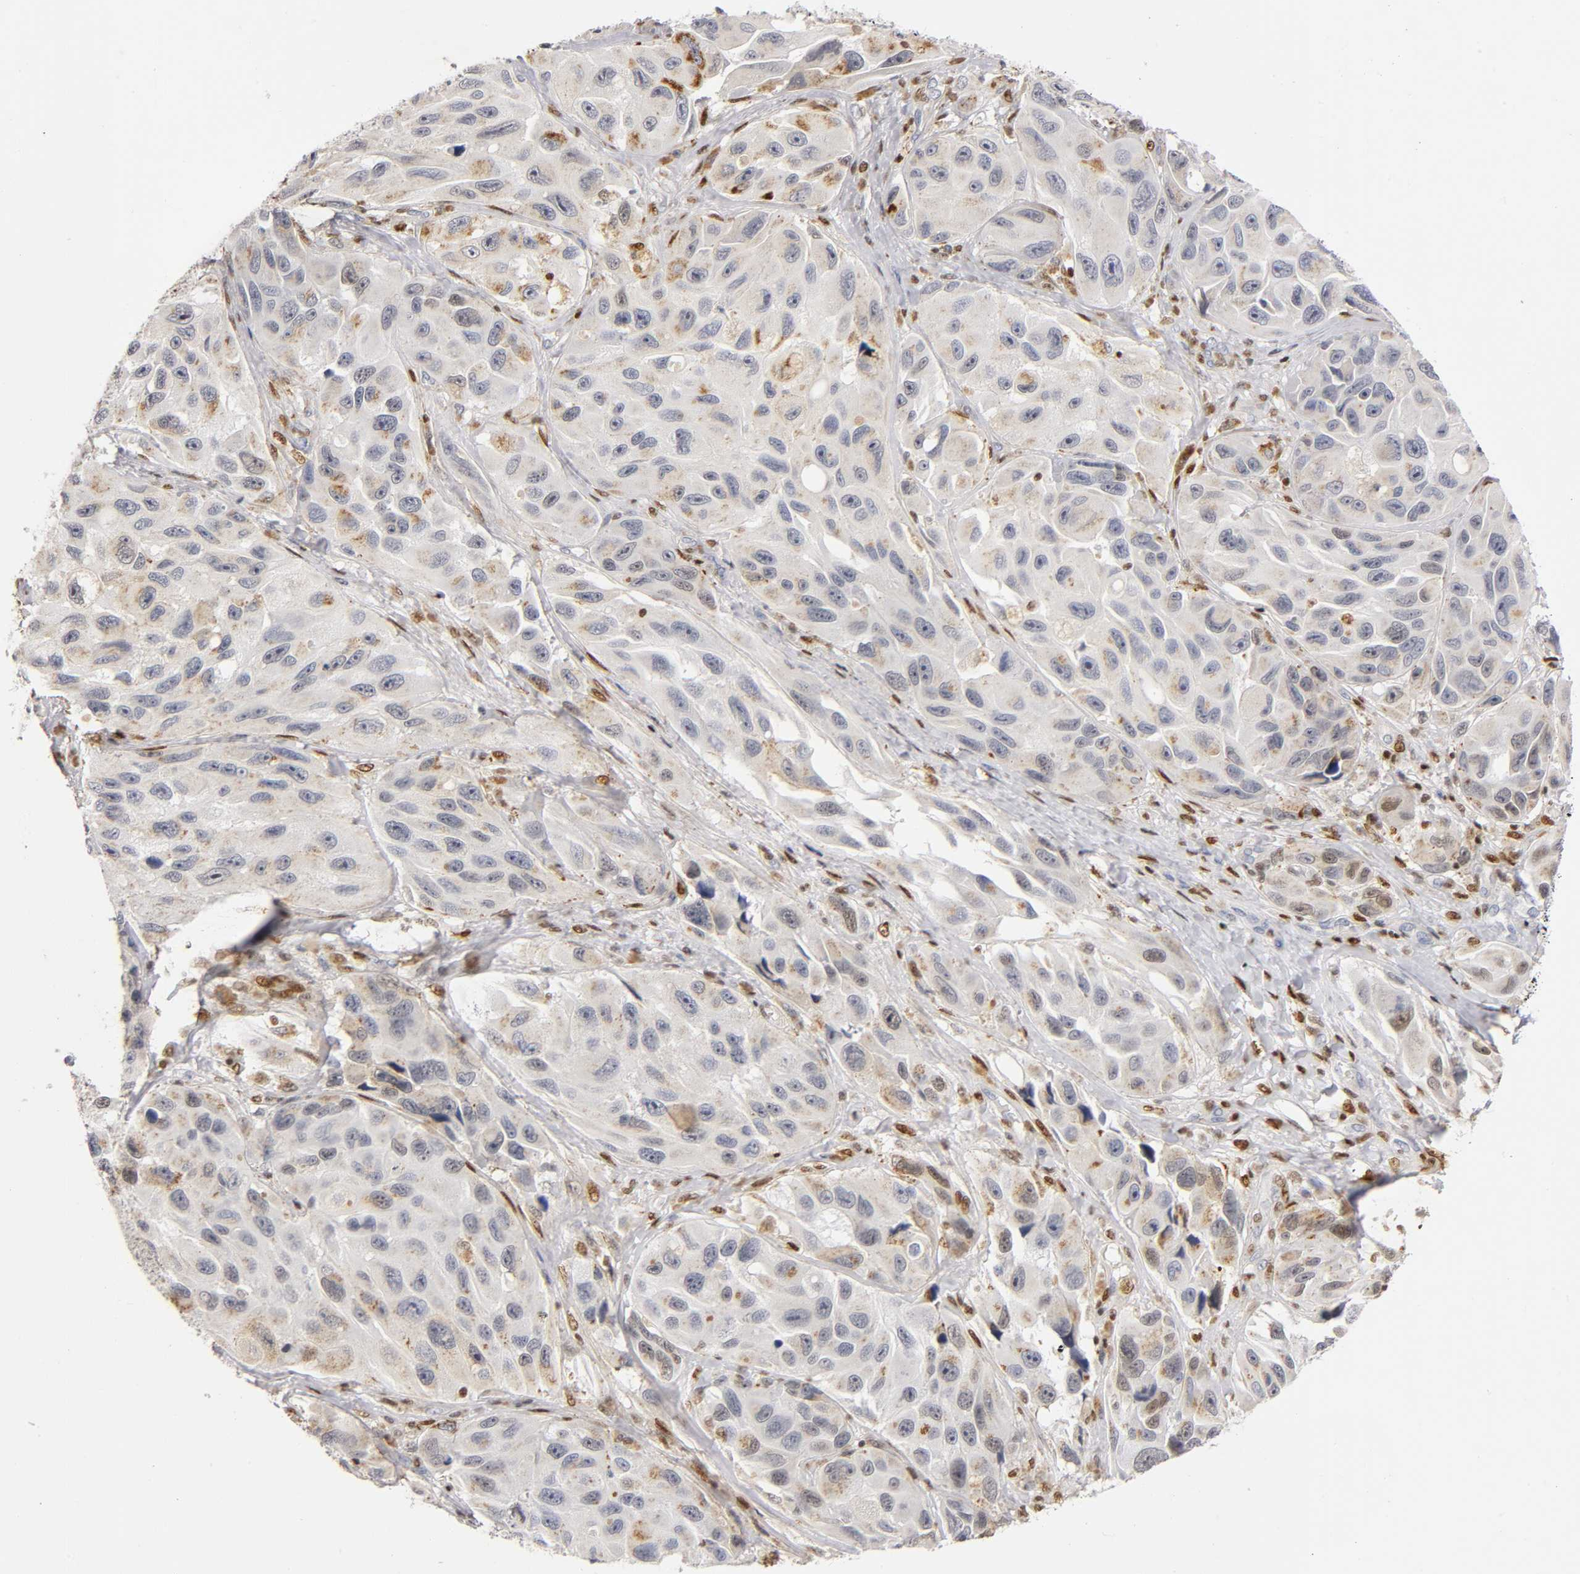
{"staining": {"intensity": "negative", "quantity": "none", "location": "none"}, "tissue": "melanoma", "cell_type": "Tumor cells", "image_type": "cancer", "snomed": [{"axis": "morphology", "description": "Malignant melanoma, NOS"}, {"axis": "topography", "description": "Skin"}], "caption": "The image exhibits no staining of tumor cells in melanoma.", "gene": "RUNX1", "patient": {"sex": "female", "age": 73}}